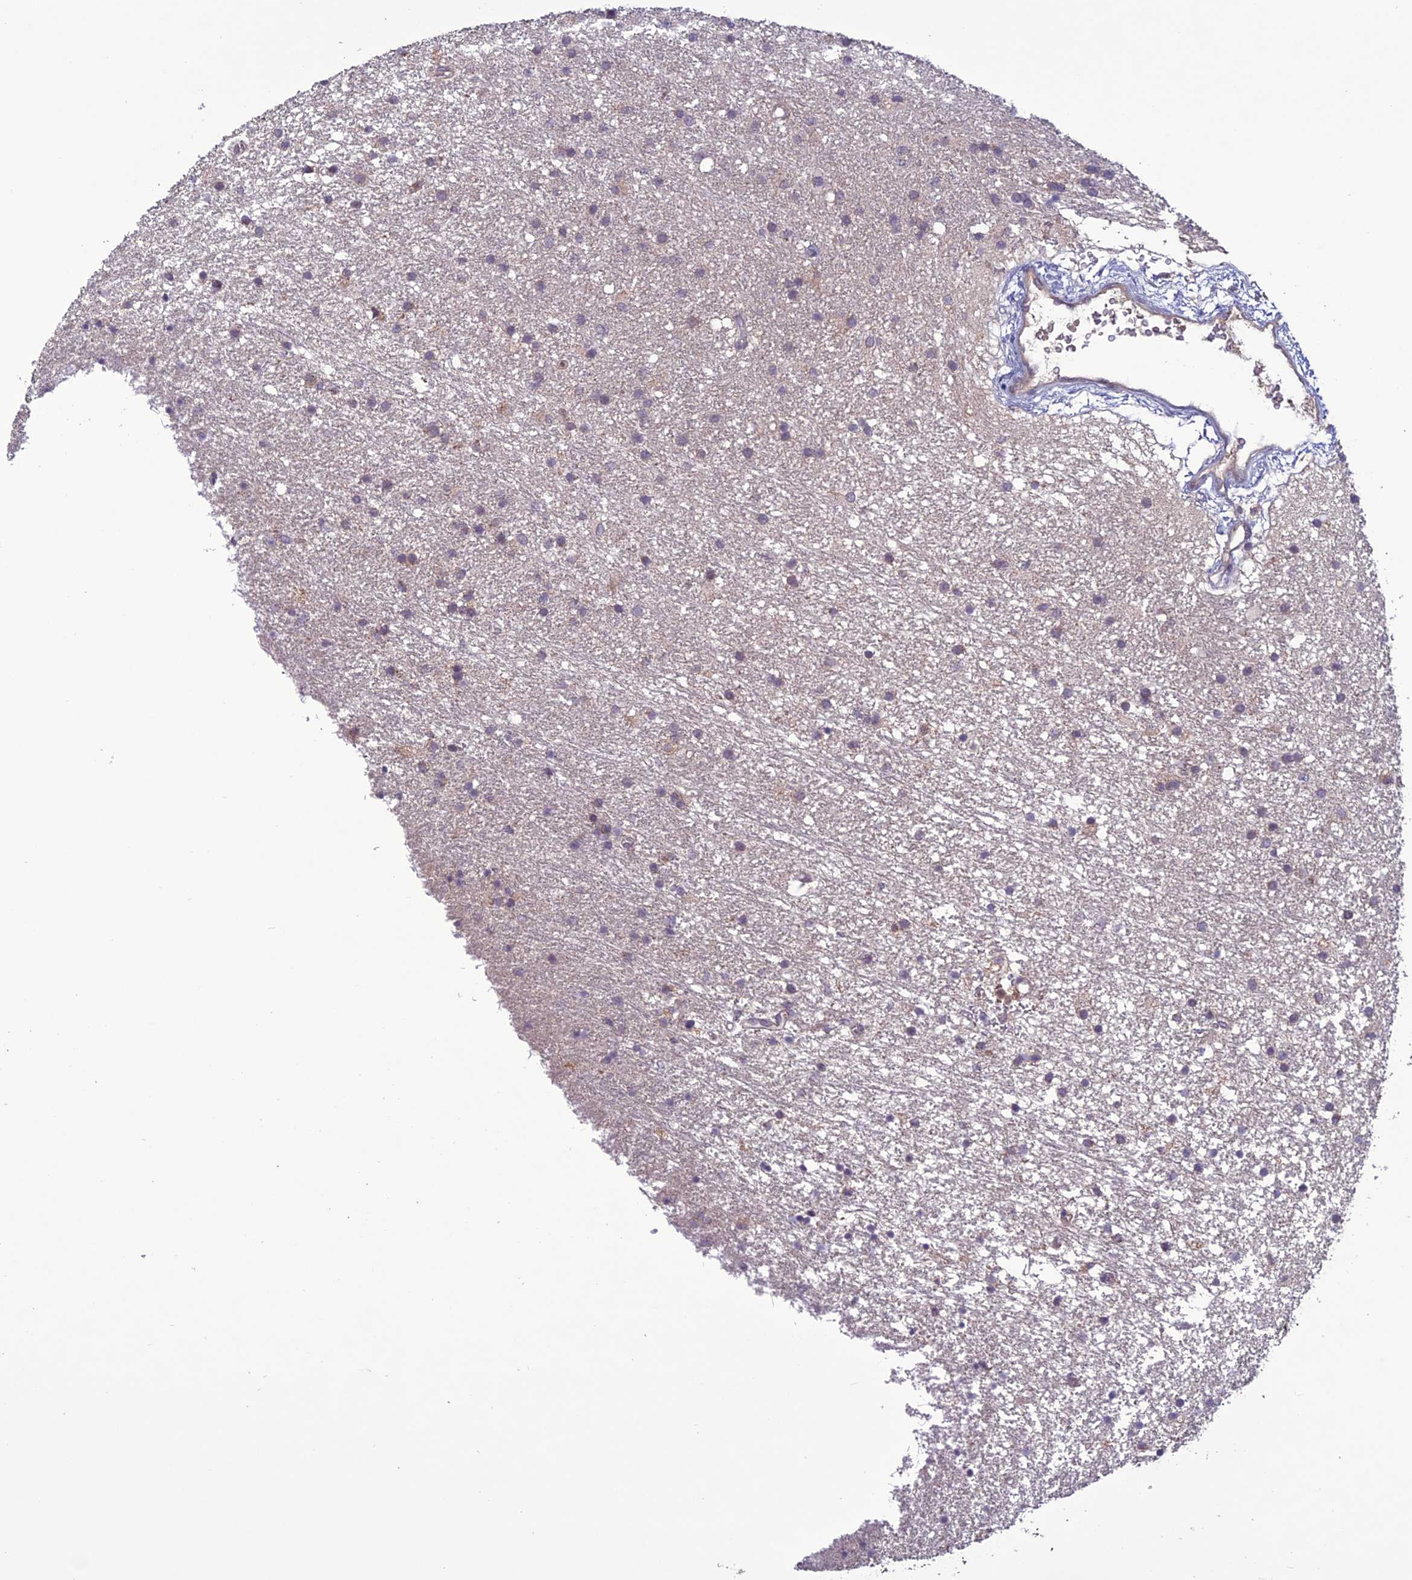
{"staining": {"intensity": "weak", "quantity": "<25%", "location": "cytoplasmic/membranous"}, "tissue": "glioma", "cell_type": "Tumor cells", "image_type": "cancer", "snomed": [{"axis": "morphology", "description": "Glioma, malignant, High grade"}, {"axis": "topography", "description": "Brain"}], "caption": "This is an immunohistochemistry micrograph of glioma. There is no staining in tumor cells.", "gene": "C2orf76", "patient": {"sex": "male", "age": 77}}